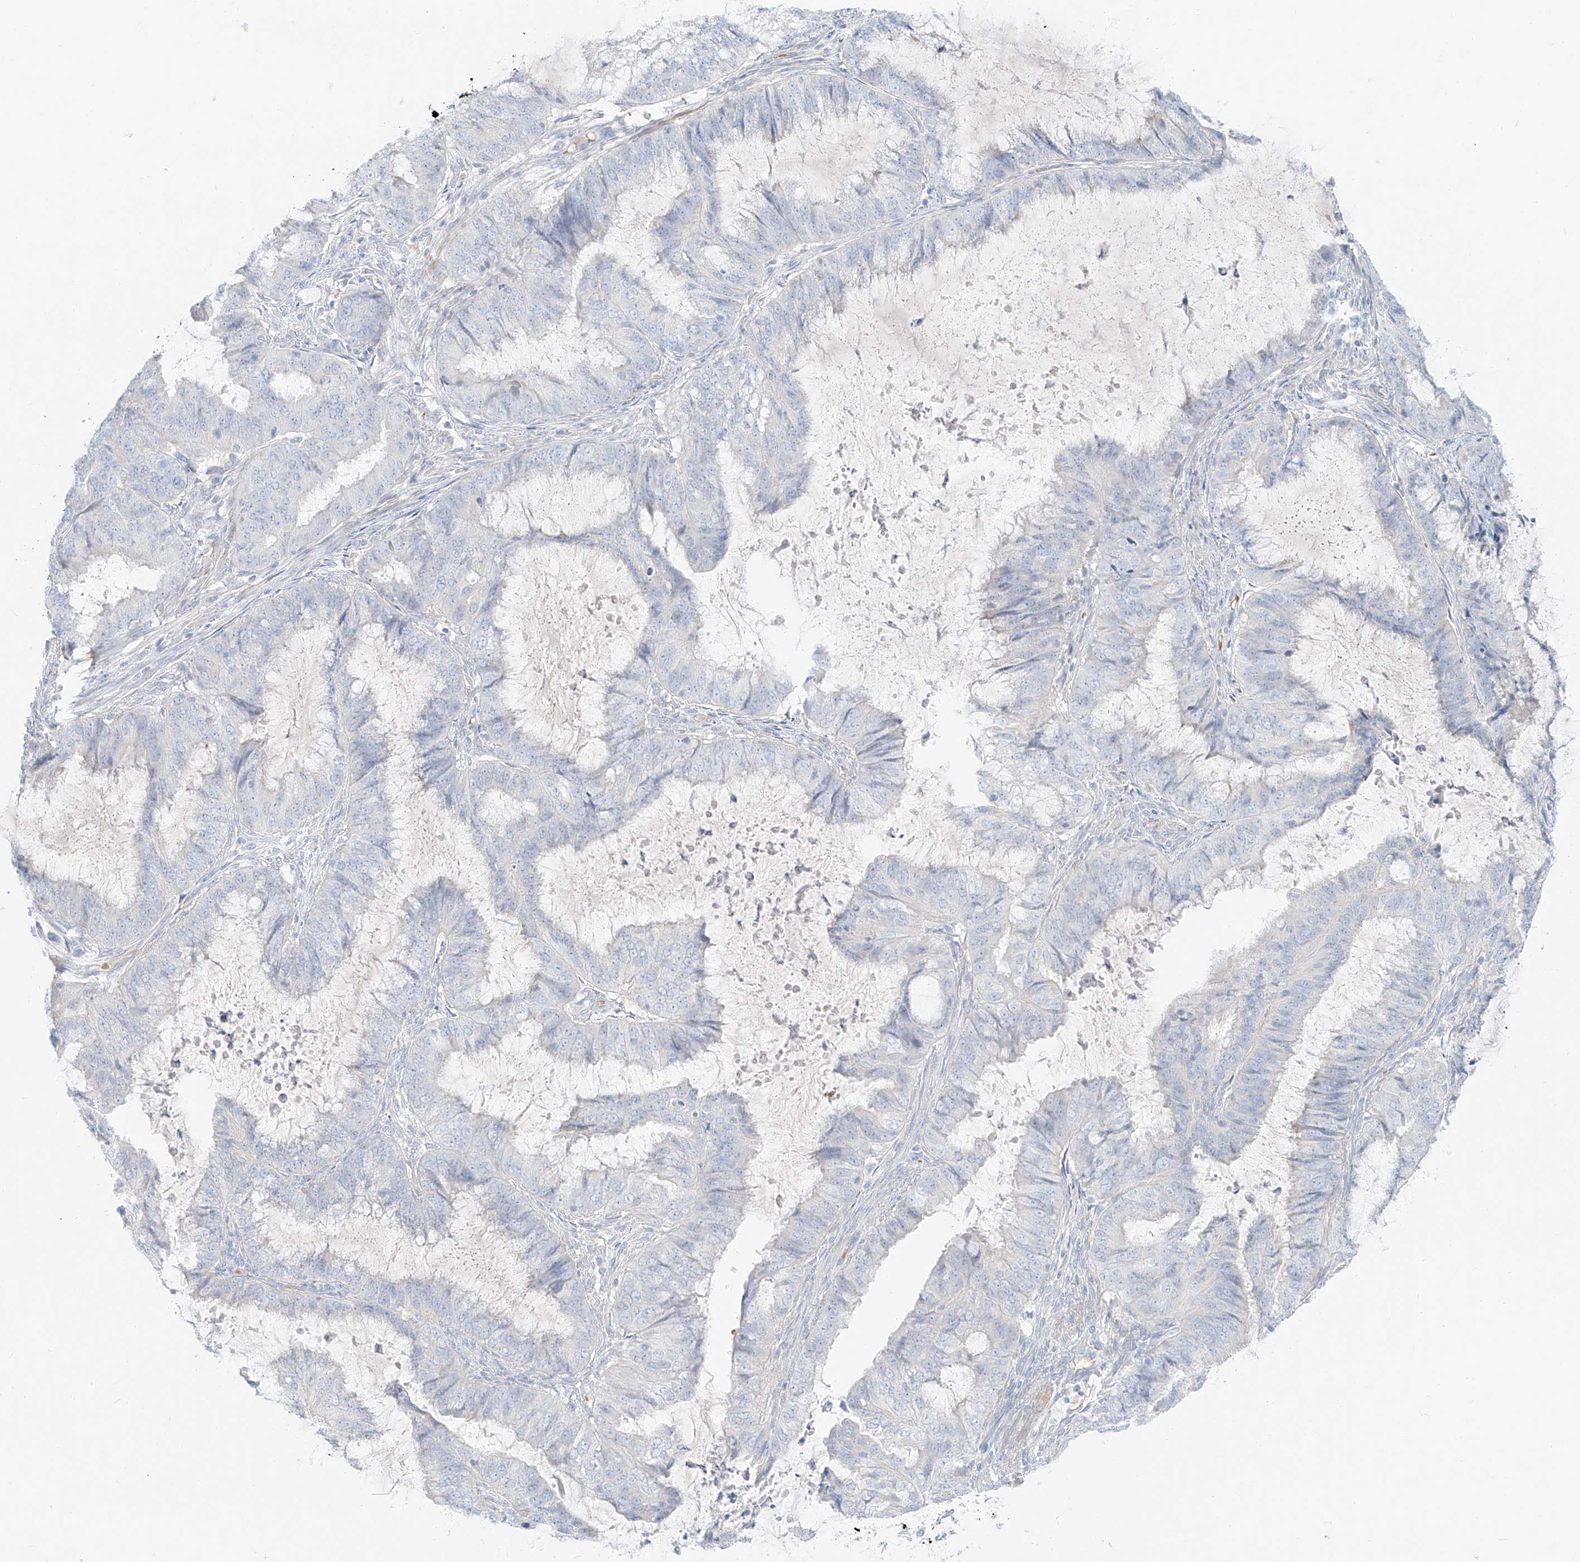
{"staining": {"intensity": "negative", "quantity": "none", "location": "none"}, "tissue": "endometrial cancer", "cell_type": "Tumor cells", "image_type": "cancer", "snomed": [{"axis": "morphology", "description": "Adenocarcinoma, NOS"}, {"axis": "topography", "description": "Endometrium"}], "caption": "A high-resolution image shows immunohistochemistry staining of endometrial cancer (adenocarcinoma), which shows no significant expression in tumor cells.", "gene": "PGC", "patient": {"sex": "female", "age": 81}}